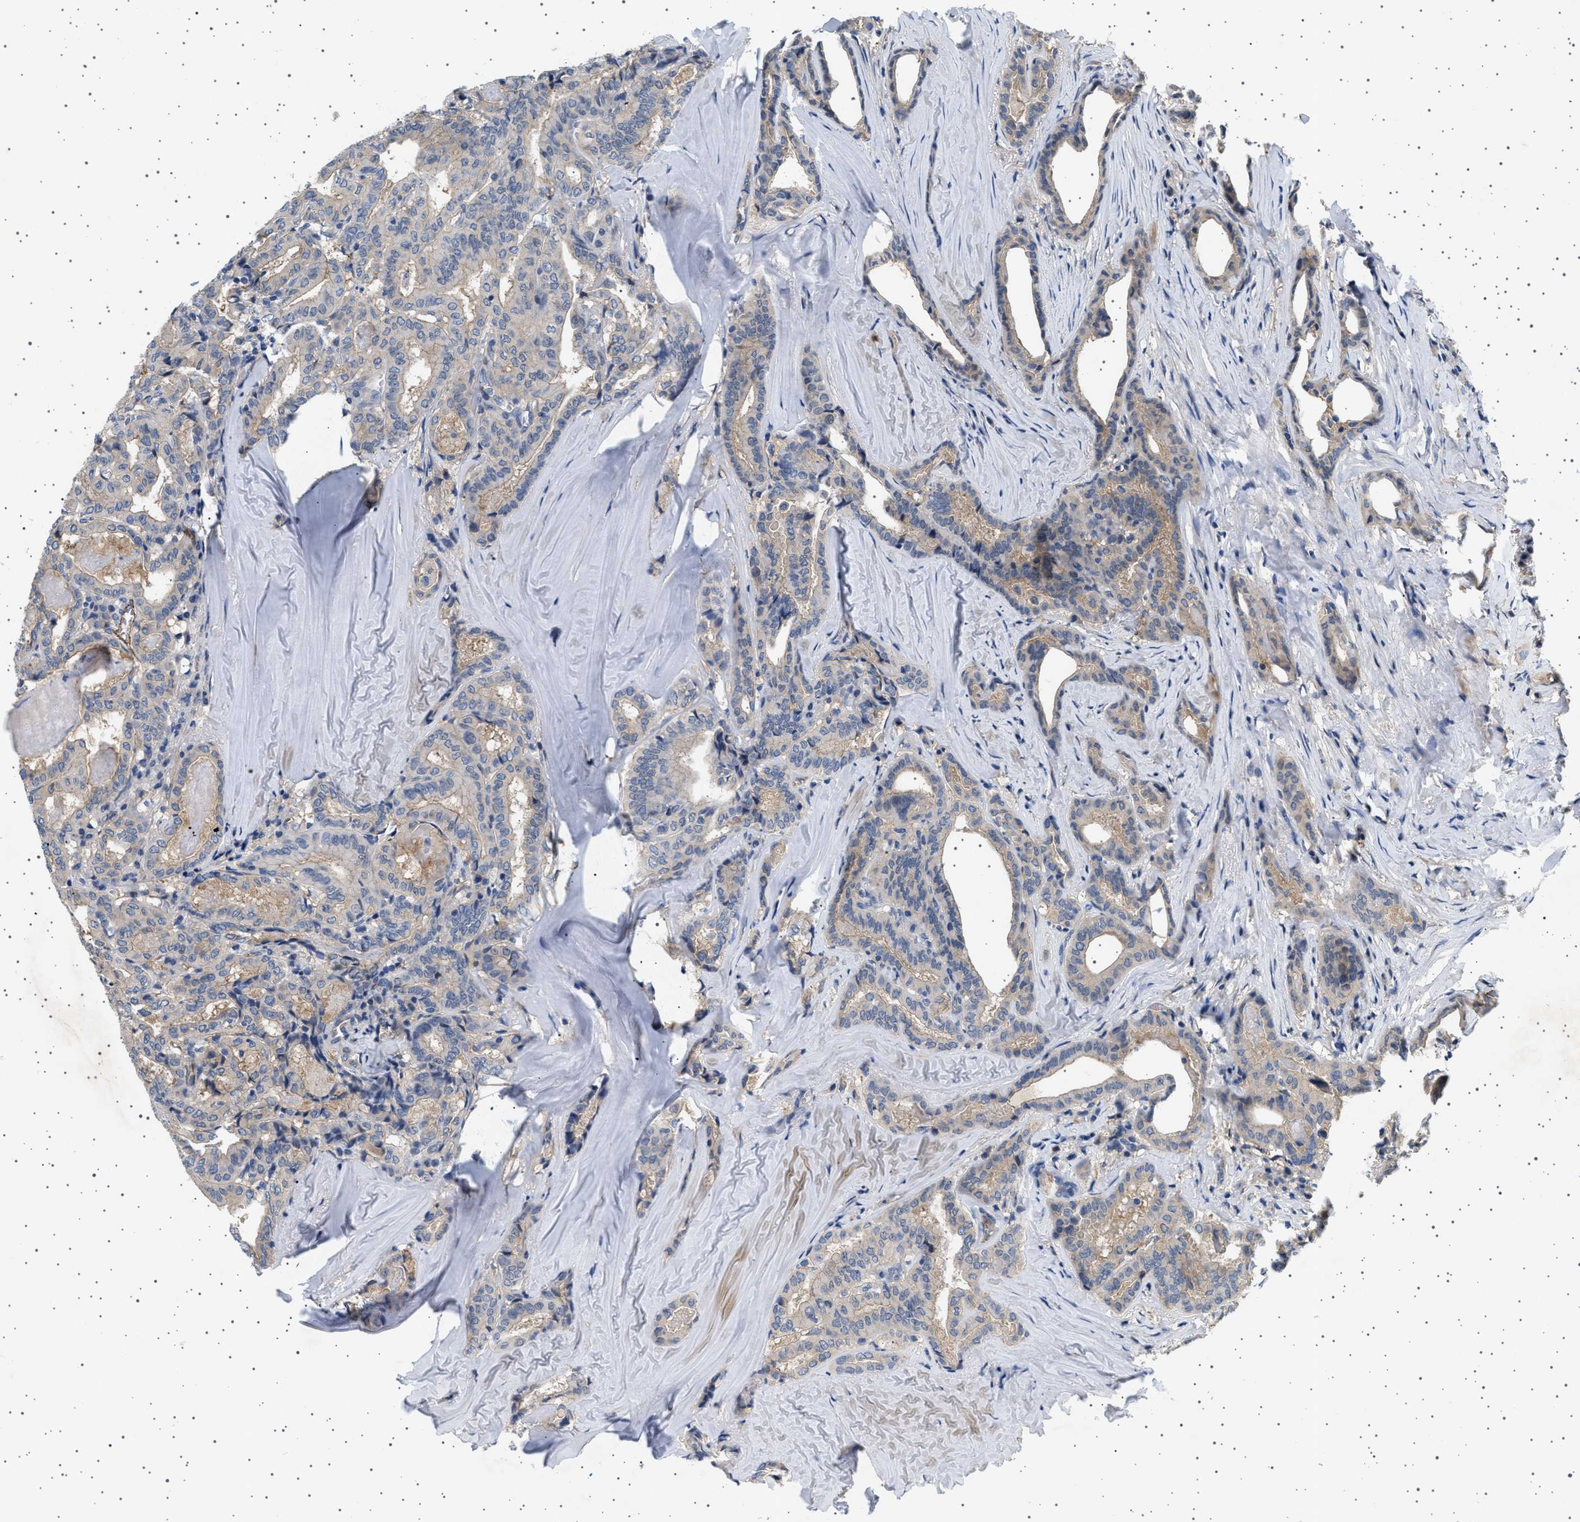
{"staining": {"intensity": "weak", "quantity": "25%-75%", "location": "cytoplasmic/membranous"}, "tissue": "thyroid cancer", "cell_type": "Tumor cells", "image_type": "cancer", "snomed": [{"axis": "morphology", "description": "Papillary adenocarcinoma, NOS"}, {"axis": "topography", "description": "Thyroid gland"}], "caption": "Thyroid cancer stained for a protein (brown) shows weak cytoplasmic/membranous positive expression in approximately 25%-75% of tumor cells.", "gene": "PLPP6", "patient": {"sex": "female", "age": 42}}